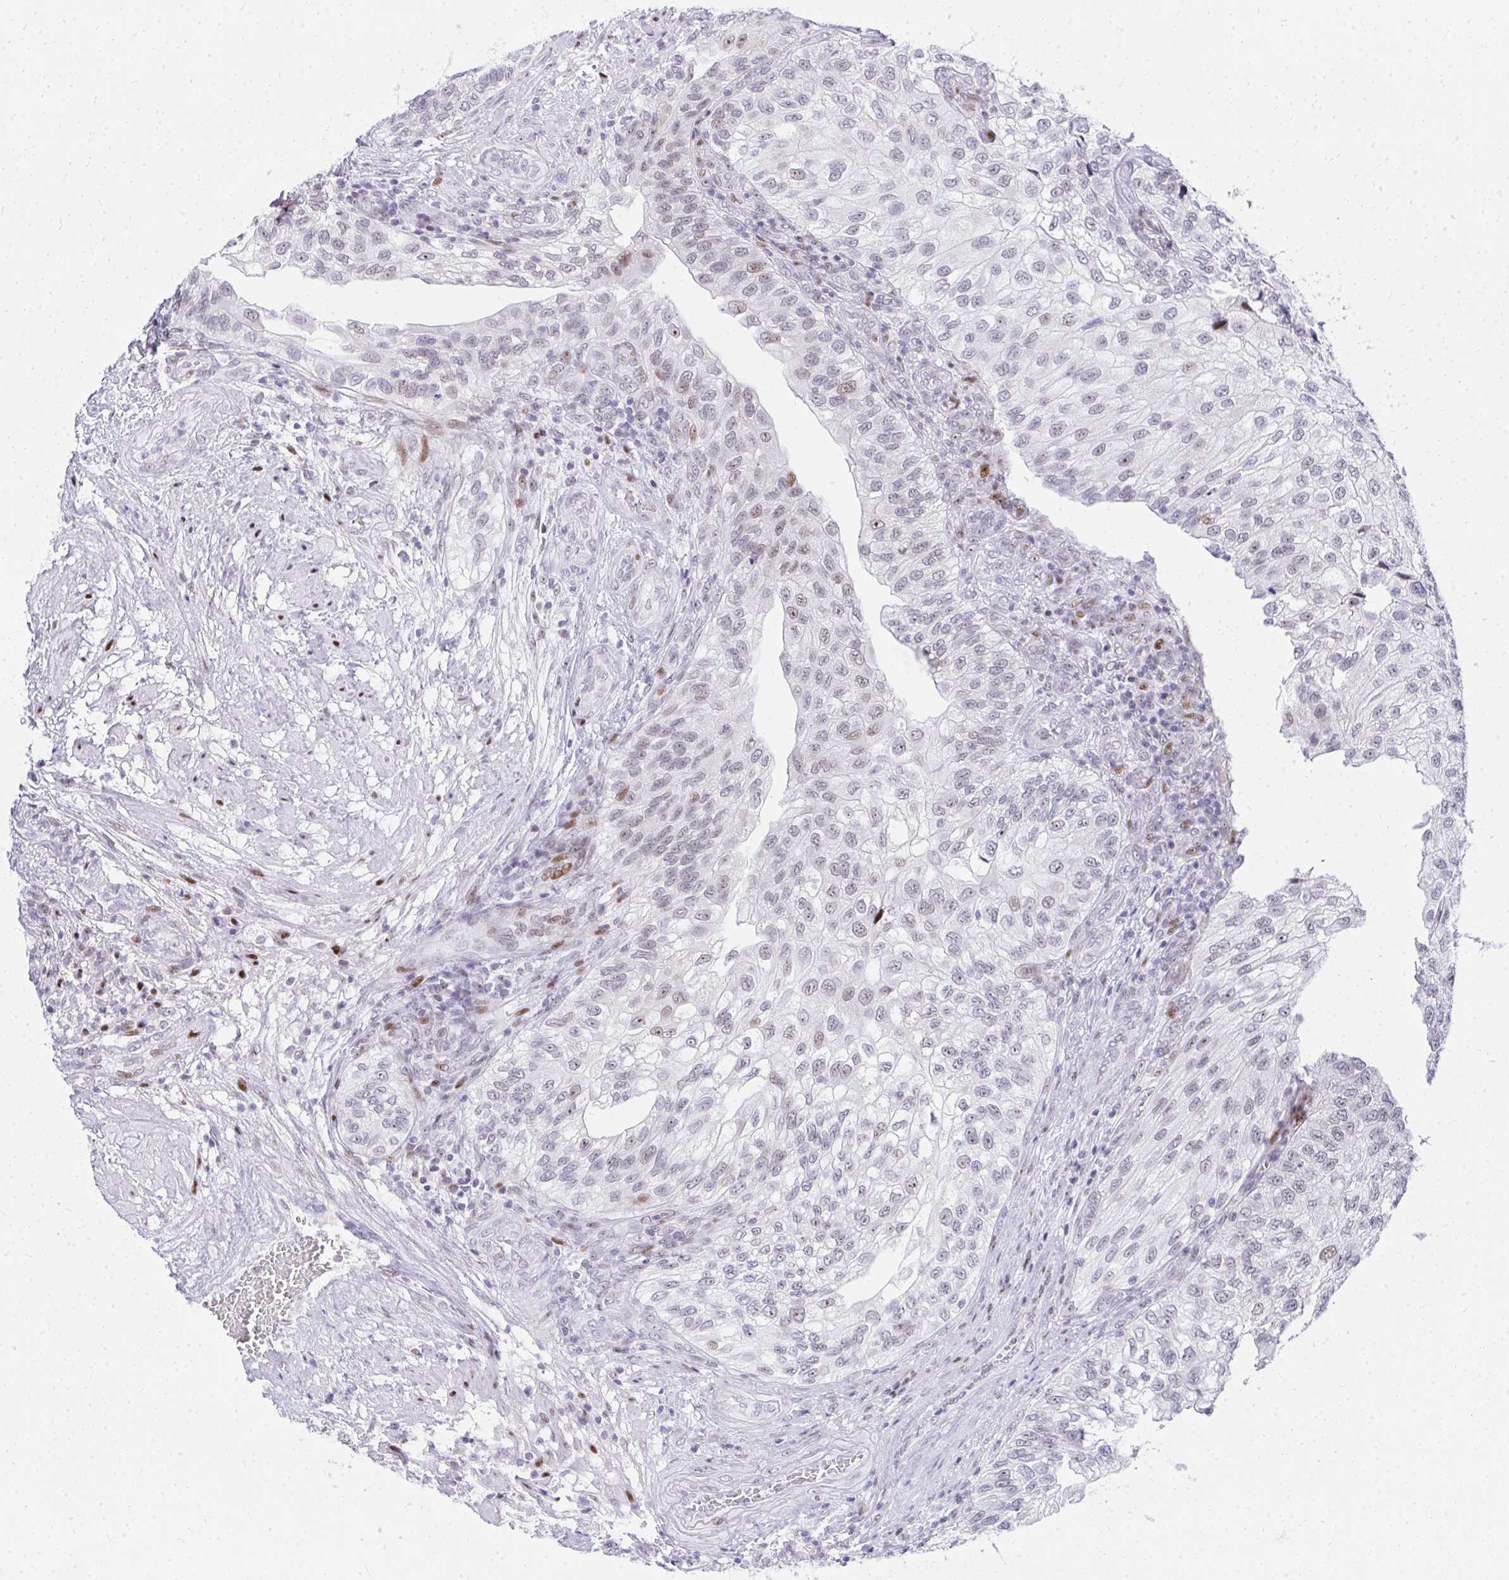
{"staining": {"intensity": "moderate", "quantity": "25%-75%", "location": "nuclear"}, "tissue": "urothelial cancer", "cell_type": "Tumor cells", "image_type": "cancer", "snomed": [{"axis": "morphology", "description": "Urothelial carcinoma, NOS"}, {"axis": "topography", "description": "Urinary bladder"}], "caption": "A medium amount of moderate nuclear staining is present in about 25%-75% of tumor cells in transitional cell carcinoma tissue. The staining is performed using DAB (3,3'-diaminobenzidine) brown chromogen to label protein expression. The nuclei are counter-stained blue using hematoxylin.", "gene": "GLDN", "patient": {"sex": "male", "age": 87}}